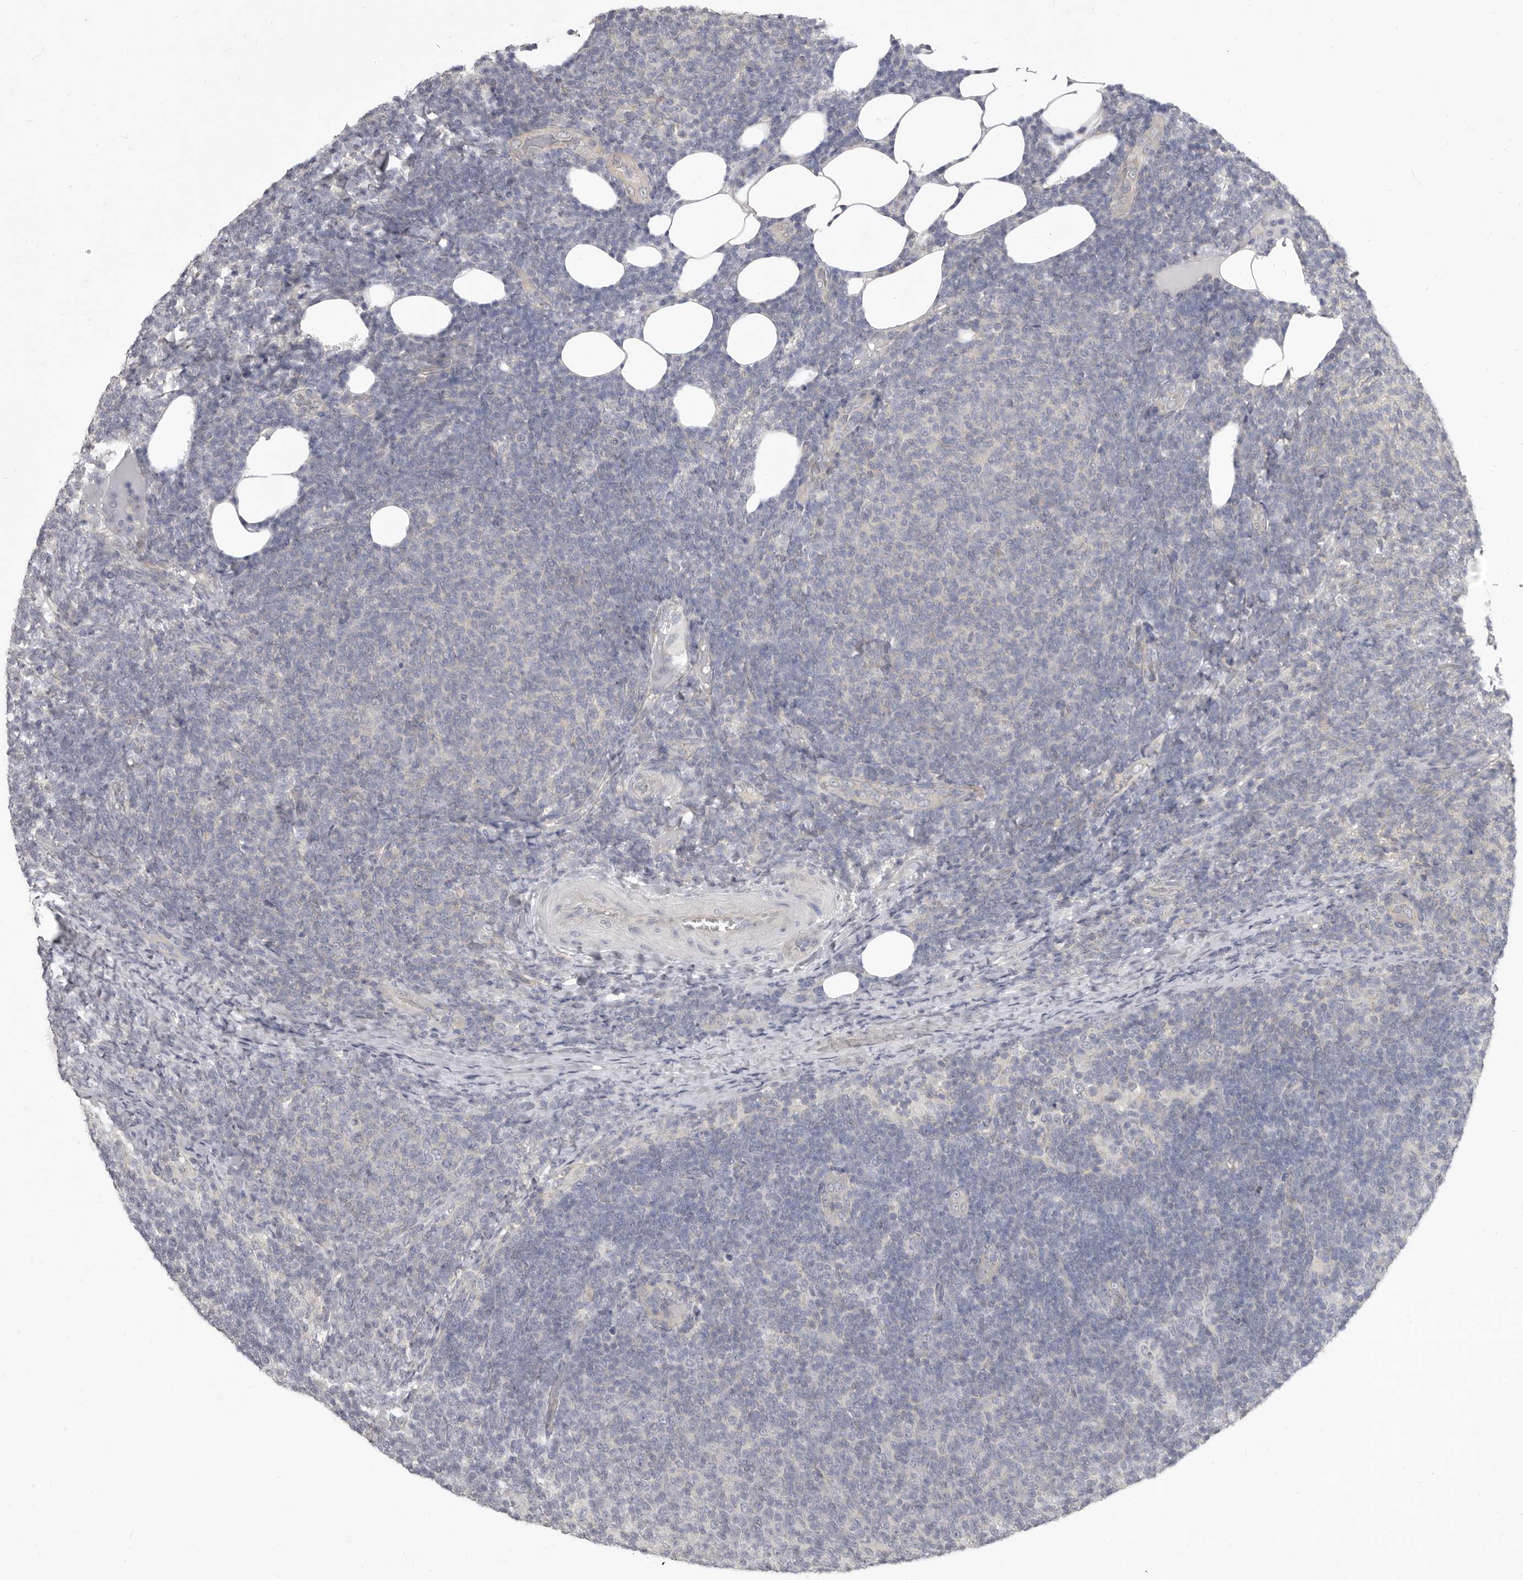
{"staining": {"intensity": "negative", "quantity": "none", "location": "none"}, "tissue": "lymphoma", "cell_type": "Tumor cells", "image_type": "cancer", "snomed": [{"axis": "morphology", "description": "Malignant lymphoma, non-Hodgkin's type, Low grade"}, {"axis": "topography", "description": "Lymph node"}], "caption": "Image shows no protein staining in tumor cells of lymphoma tissue. (Brightfield microscopy of DAB immunohistochemistry (IHC) at high magnification).", "gene": "GSK3B", "patient": {"sex": "male", "age": 66}}